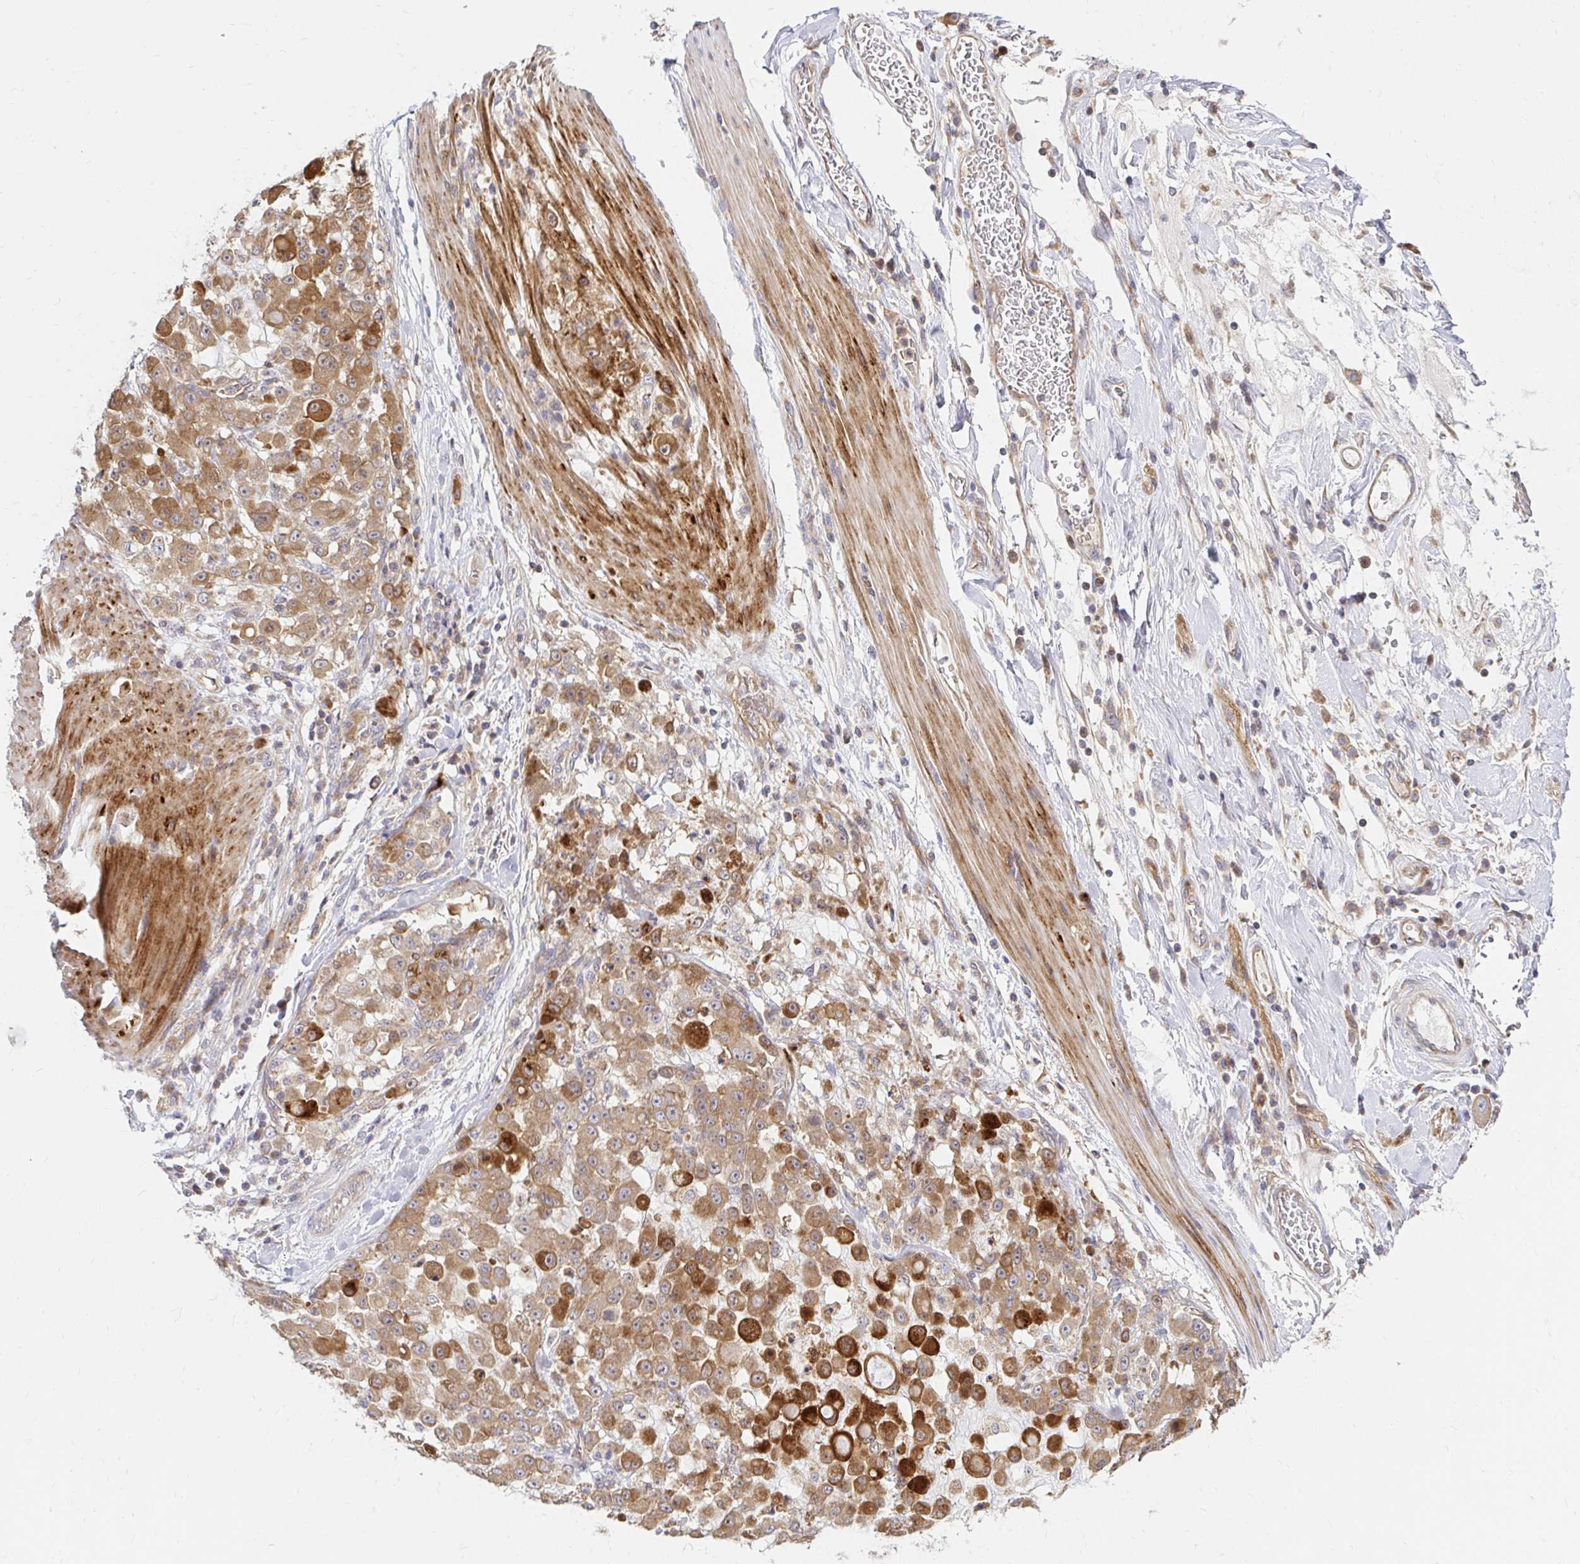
{"staining": {"intensity": "moderate", "quantity": ">75%", "location": "cytoplasmic/membranous"}, "tissue": "stomach cancer", "cell_type": "Tumor cells", "image_type": "cancer", "snomed": [{"axis": "morphology", "description": "Adenocarcinoma, NOS"}, {"axis": "topography", "description": "Stomach"}], "caption": "Immunohistochemical staining of human stomach cancer exhibits medium levels of moderate cytoplasmic/membranous protein positivity in approximately >75% of tumor cells.", "gene": "ITGA2", "patient": {"sex": "female", "age": 76}}